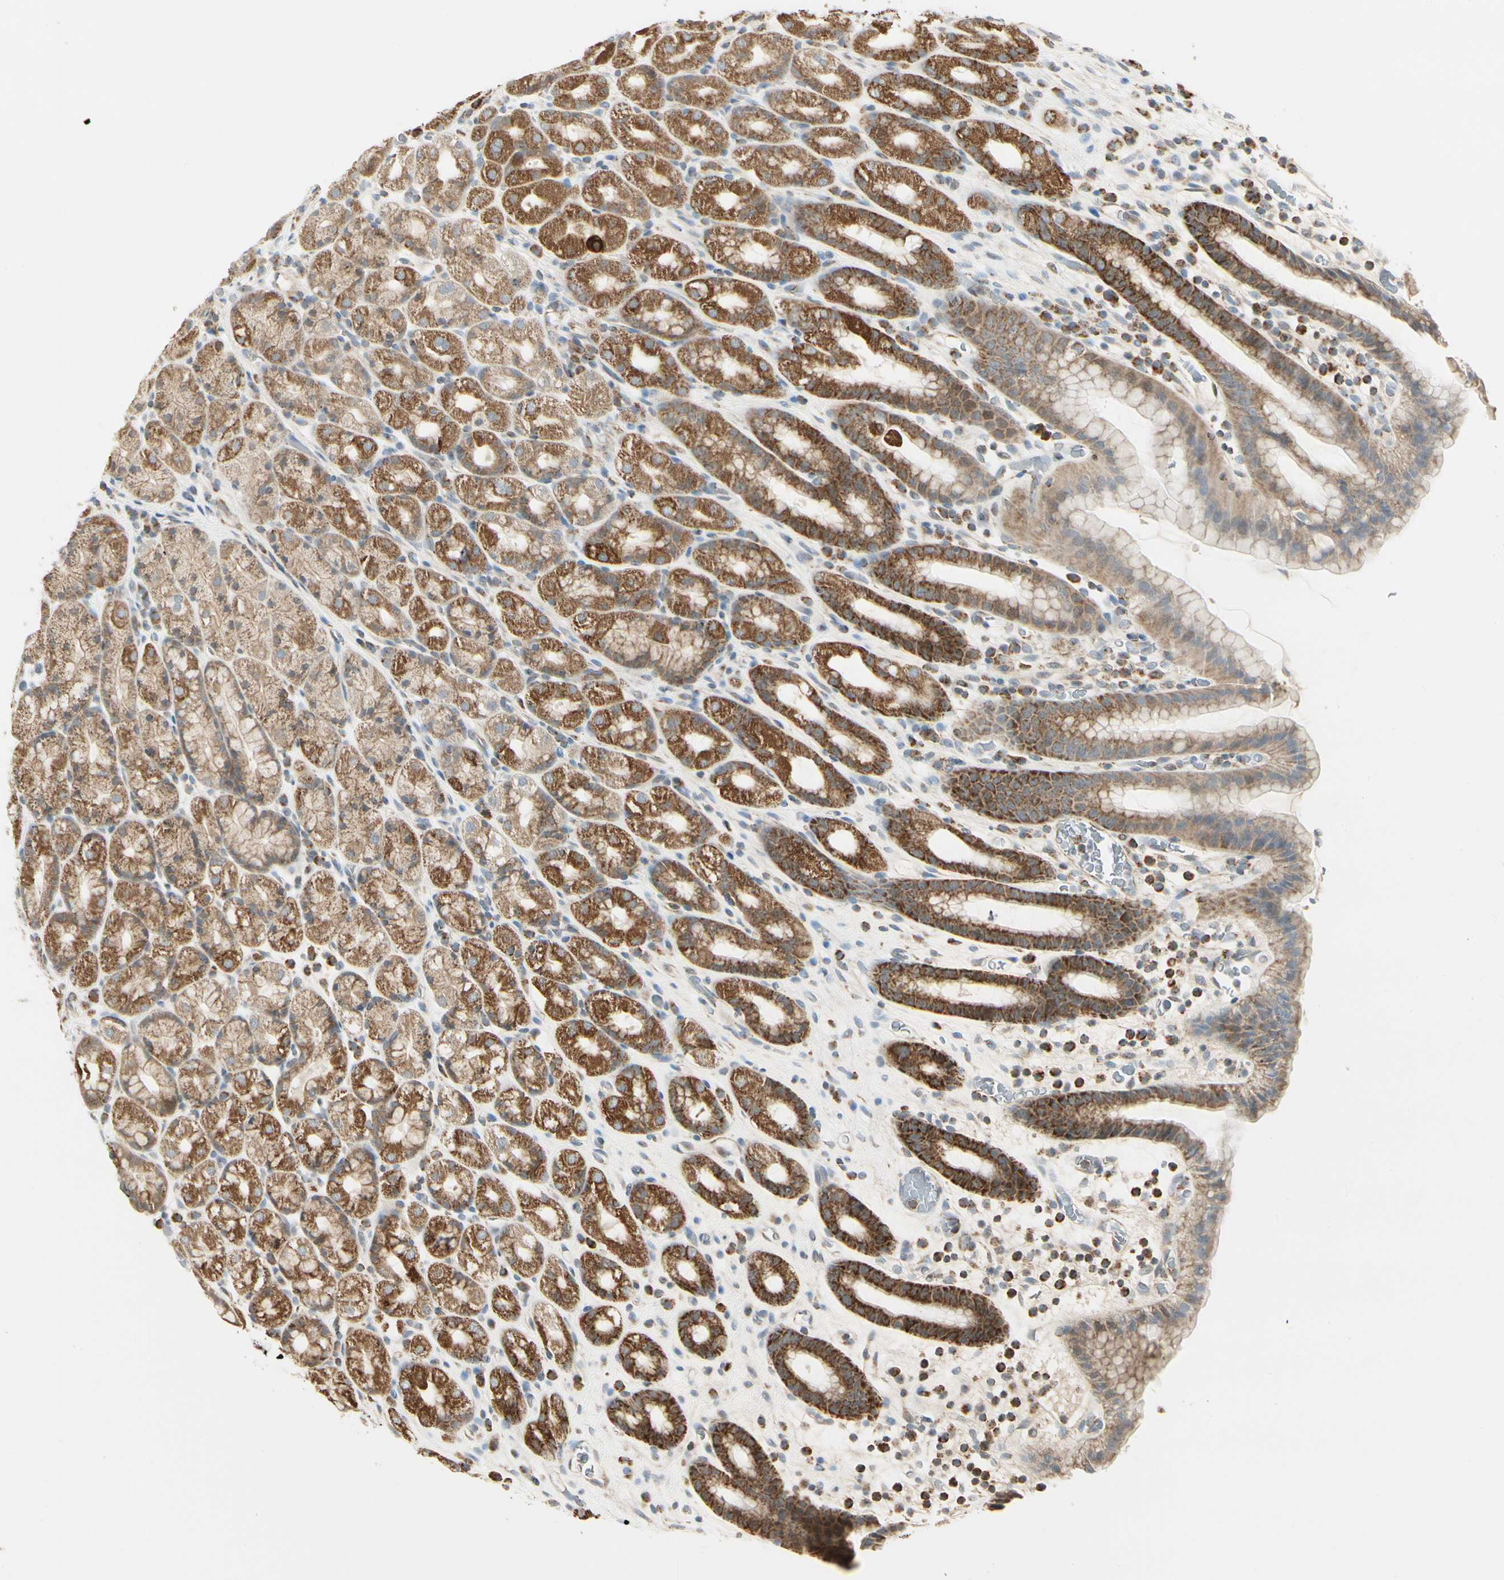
{"staining": {"intensity": "strong", "quantity": ">75%", "location": "cytoplasmic/membranous"}, "tissue": "stomach", "cell_type": "Glandular cells", "image_type": "normal", "snomed": [{"axis": "morphology", "description": "Normal tissue, NOS"}, {"axis": "topography", "description": "Stomach, upper"}], "caption": "The image reveals staining of unremarkable stomach, revealing strong cytoplasmic/membranous protein expression (brown color) within glandular cells. Immunohistochemistry (ihc) stains the protein of interest in brown and the nuclei are stained blue.", "gene": "ANKS6", "patient": {"sex": "male", "age": 68}}